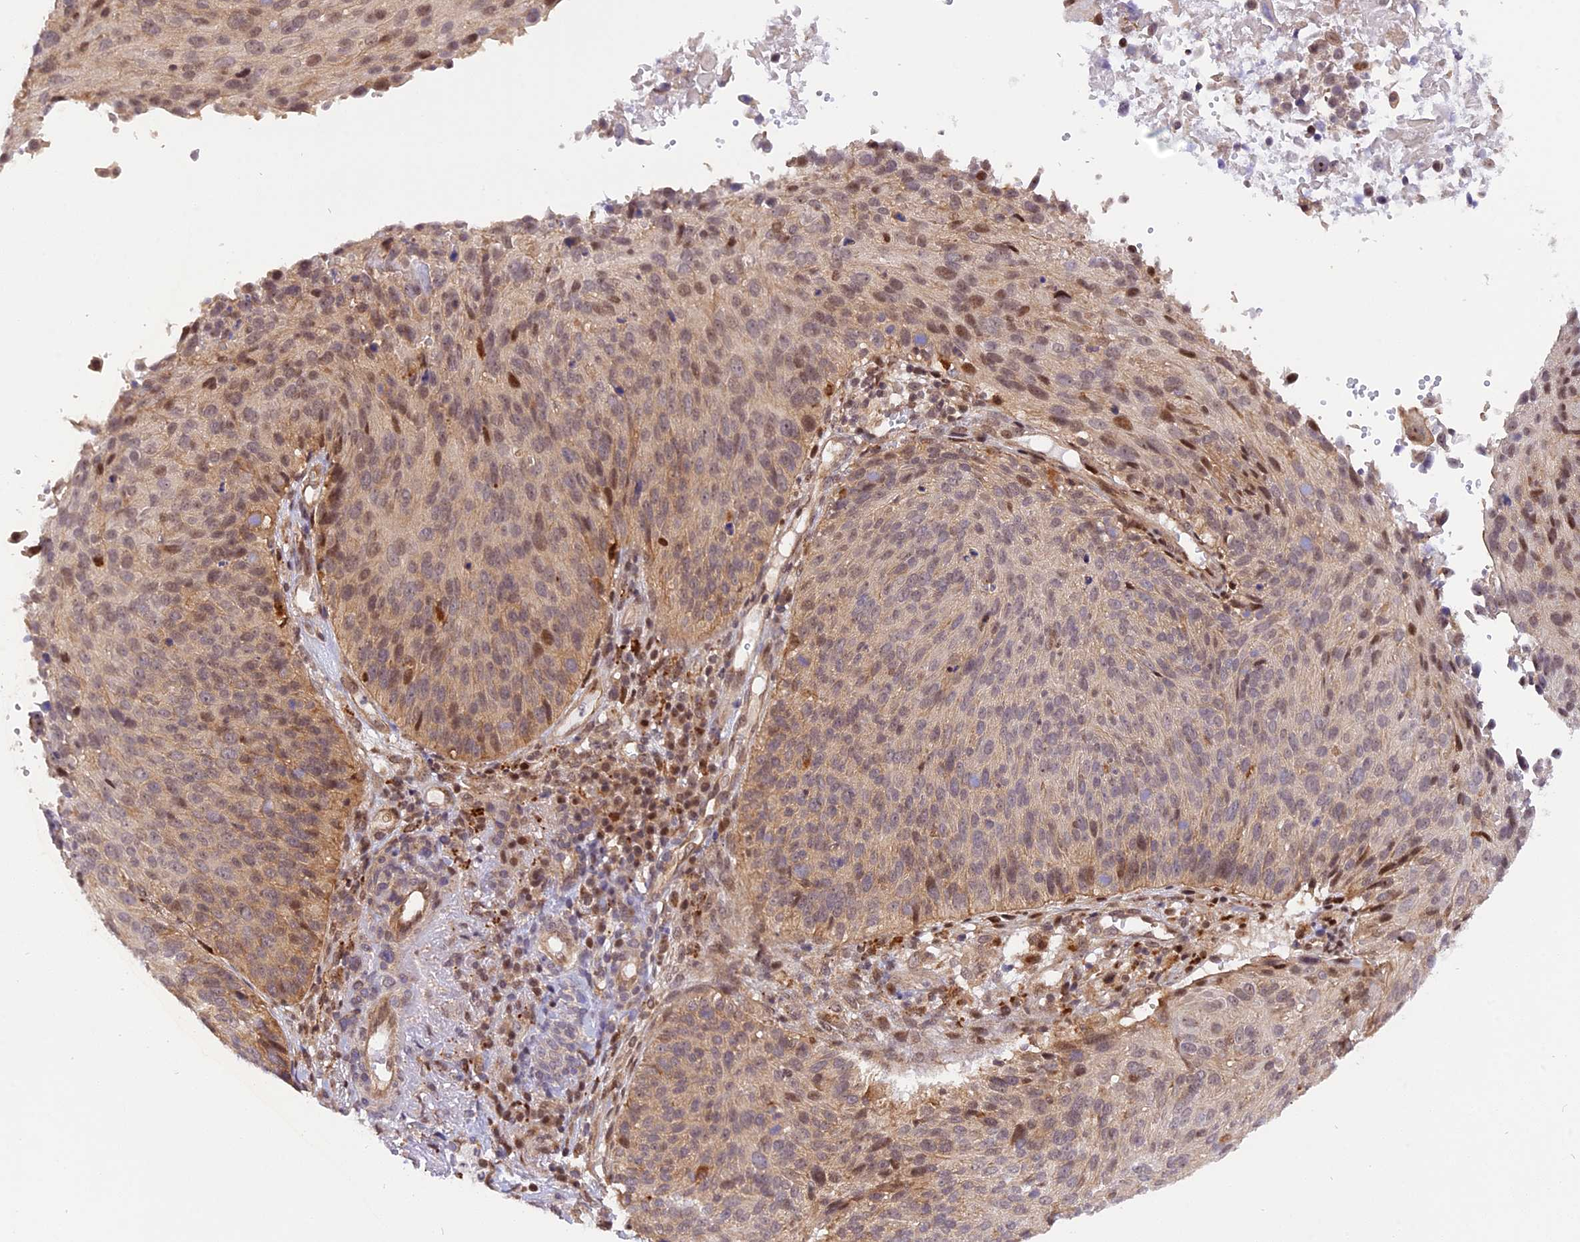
{"staining": {"intensity": "moderate", "quantity": "25%-75%", "location": "cytoplasmic/membranous,nuclear"}, "tissue": "cervical cancer", "cell_type": "Tumor cells", "image_type": "cancer", "snomed": [{"axis": "morphology", "description": "Squamous cell carcinoma, NOS"}, {"axis": "topography", "description": "Cervix"}], "caption": "Immunohistochemical staining of cervical squamous cell carcinoma demonstrates medium levels of moderate cytoplasmic/membranous and nuclear protein expression in approximately 25%-75% of tumor cells.", "gene": "SAMD4A", "patient": {"sex": "female", "age": 74}}